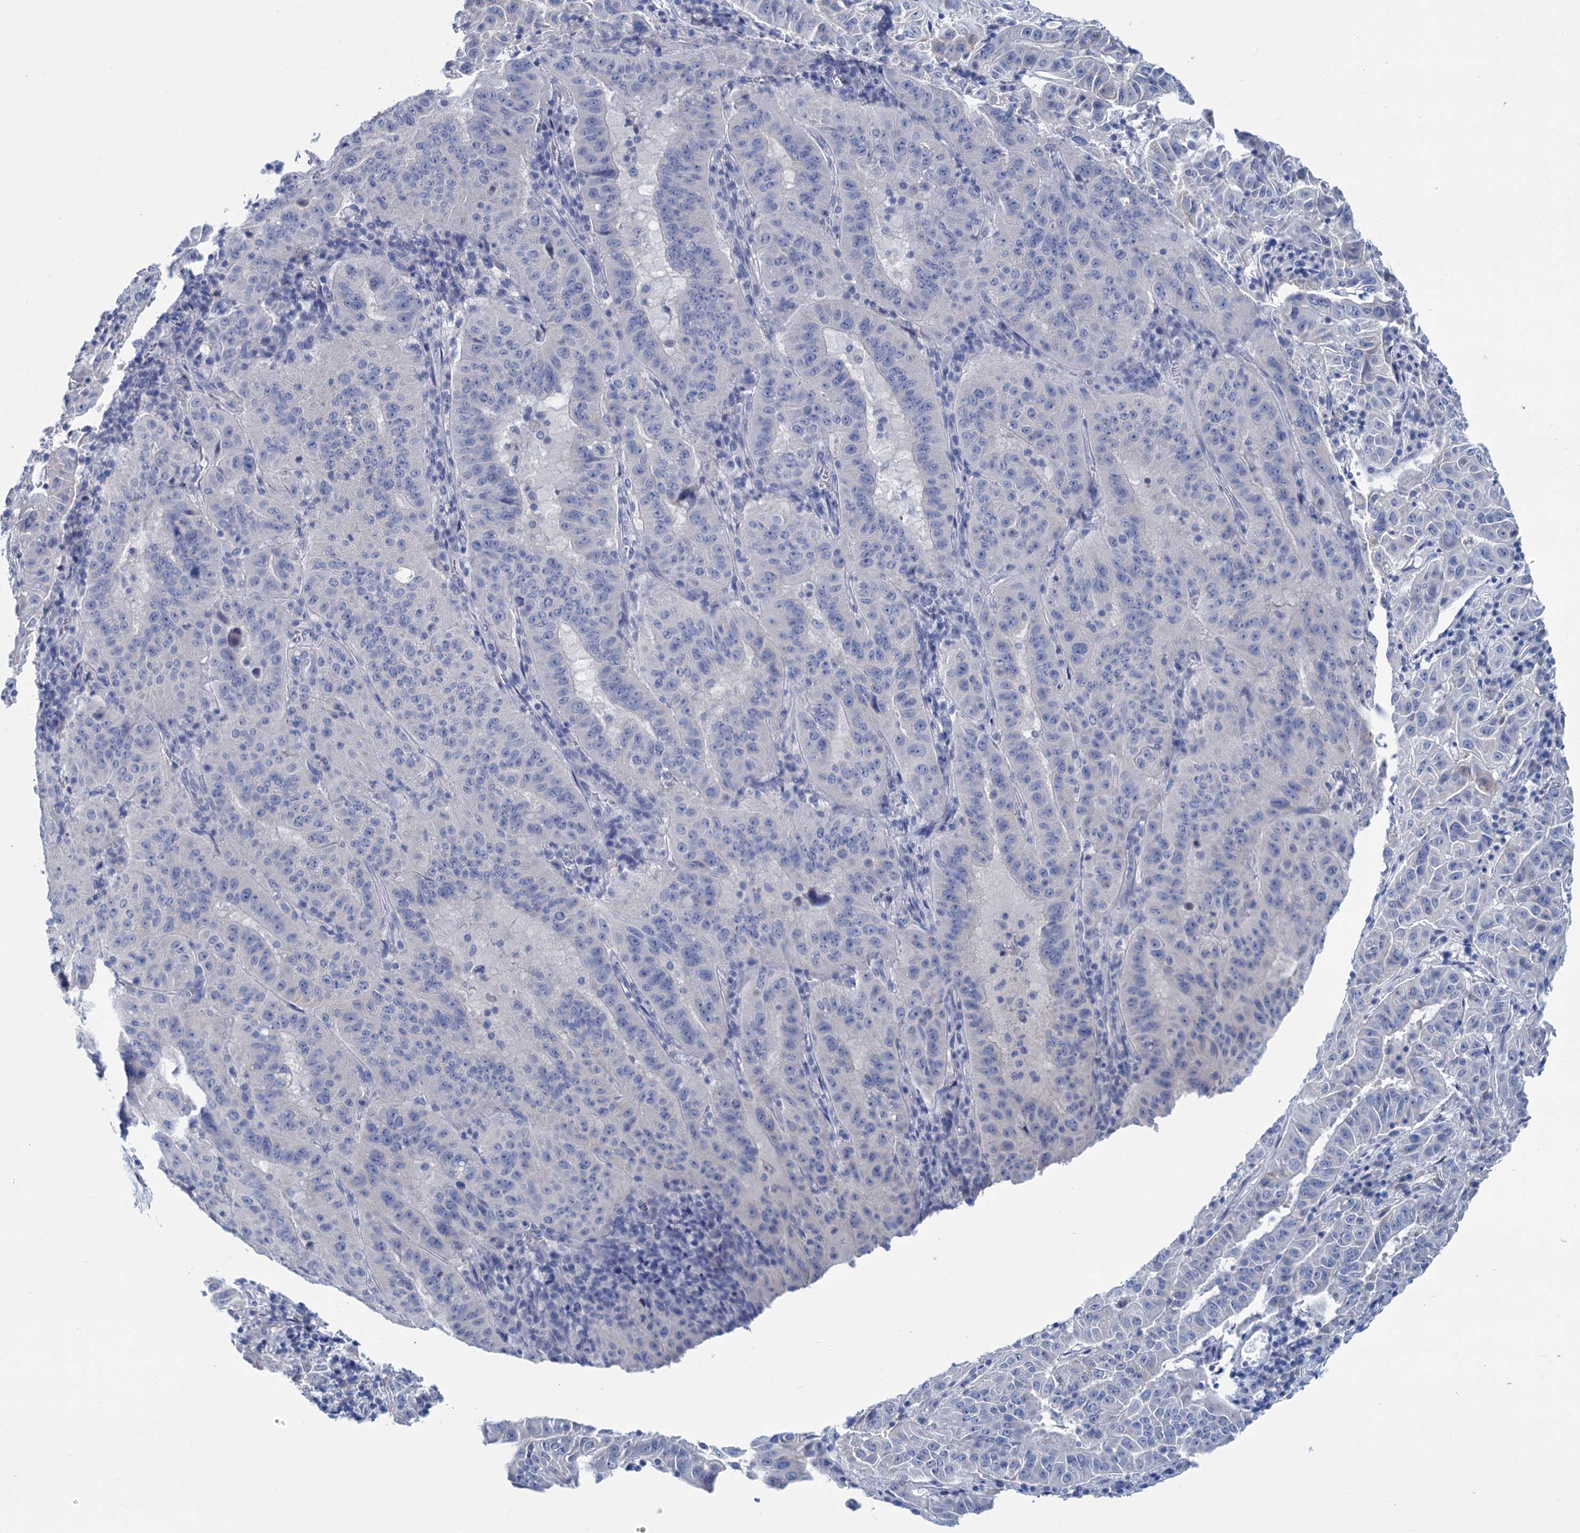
{"staining": {"intensity": "negative", "quantity": "none", "location": "none"}, "tissue": "pancreatic cancer", "cell_type": "Tumor cells", "image_type": "cancer", "snomed": [{"axis": "morphology", "description": "Adenocarcinoma, NOS"}, {"axis": "topography", "description": "Pancreas"}], "caption": "A photomicrograph of human pancreatic cancer is negative for staining in tumor cells.", "gene": "MYOZ3", "patient": {"sex": "male", "age": 63}}